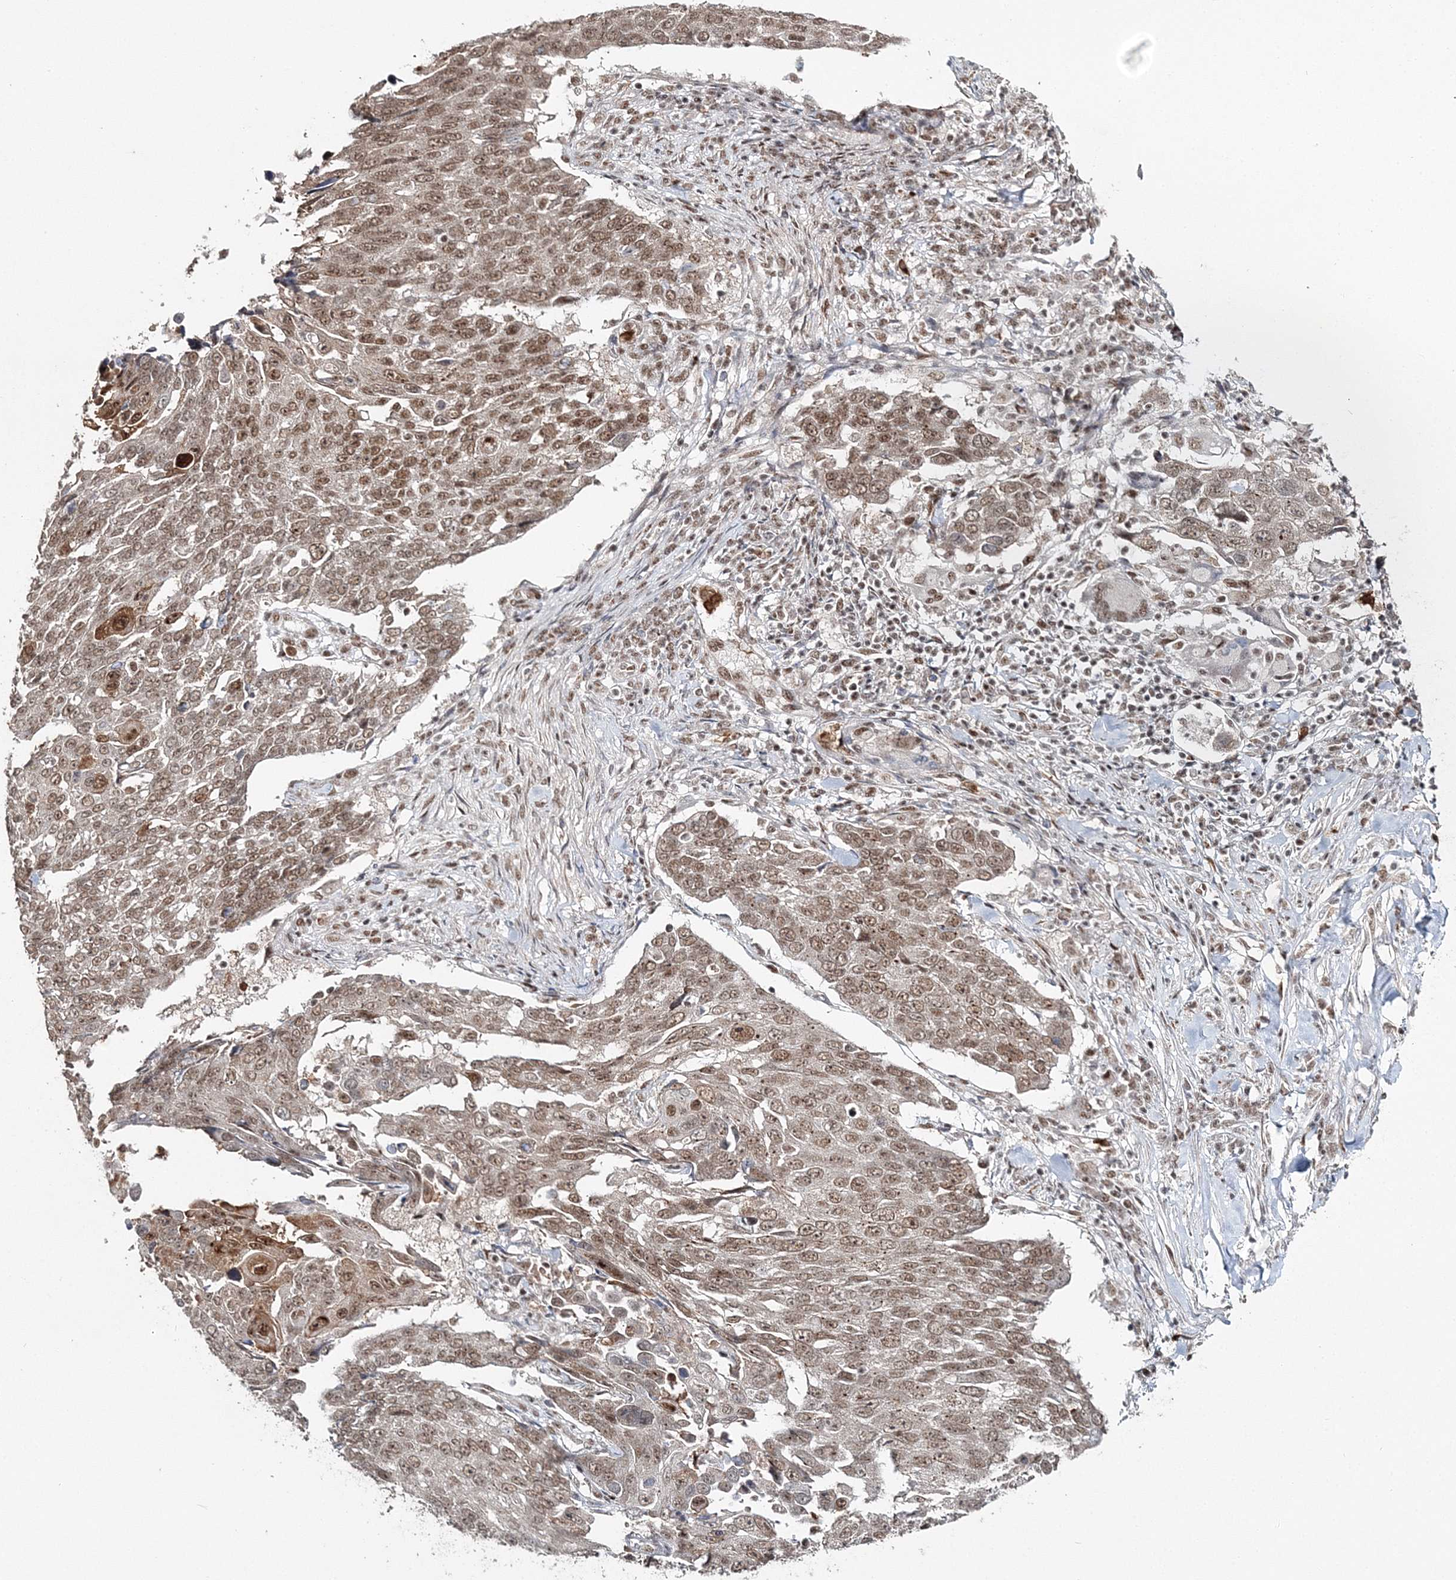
{"staining": {"intensity": "moderate", "quantity": ">75%", "location": "nuclear"}, "tissue": "lung cancer", "cell_type": "Tumor cells", "image_type": "cancer", "snomed": [{"axis": "morphology", "description": "Squamous cell carcinoma, NOS"}, {"axis": "topography", "description": "Lung"}], "caption": "A brown stain labels moderate nuclear staining of a protein in lung cancer (squamous cell carcinoma) tumor cells. (DAB IHC with brightfield microscopy, high magnification).", "gene": "QRICH1", "patient": {"sex": "male", "age": 66}}